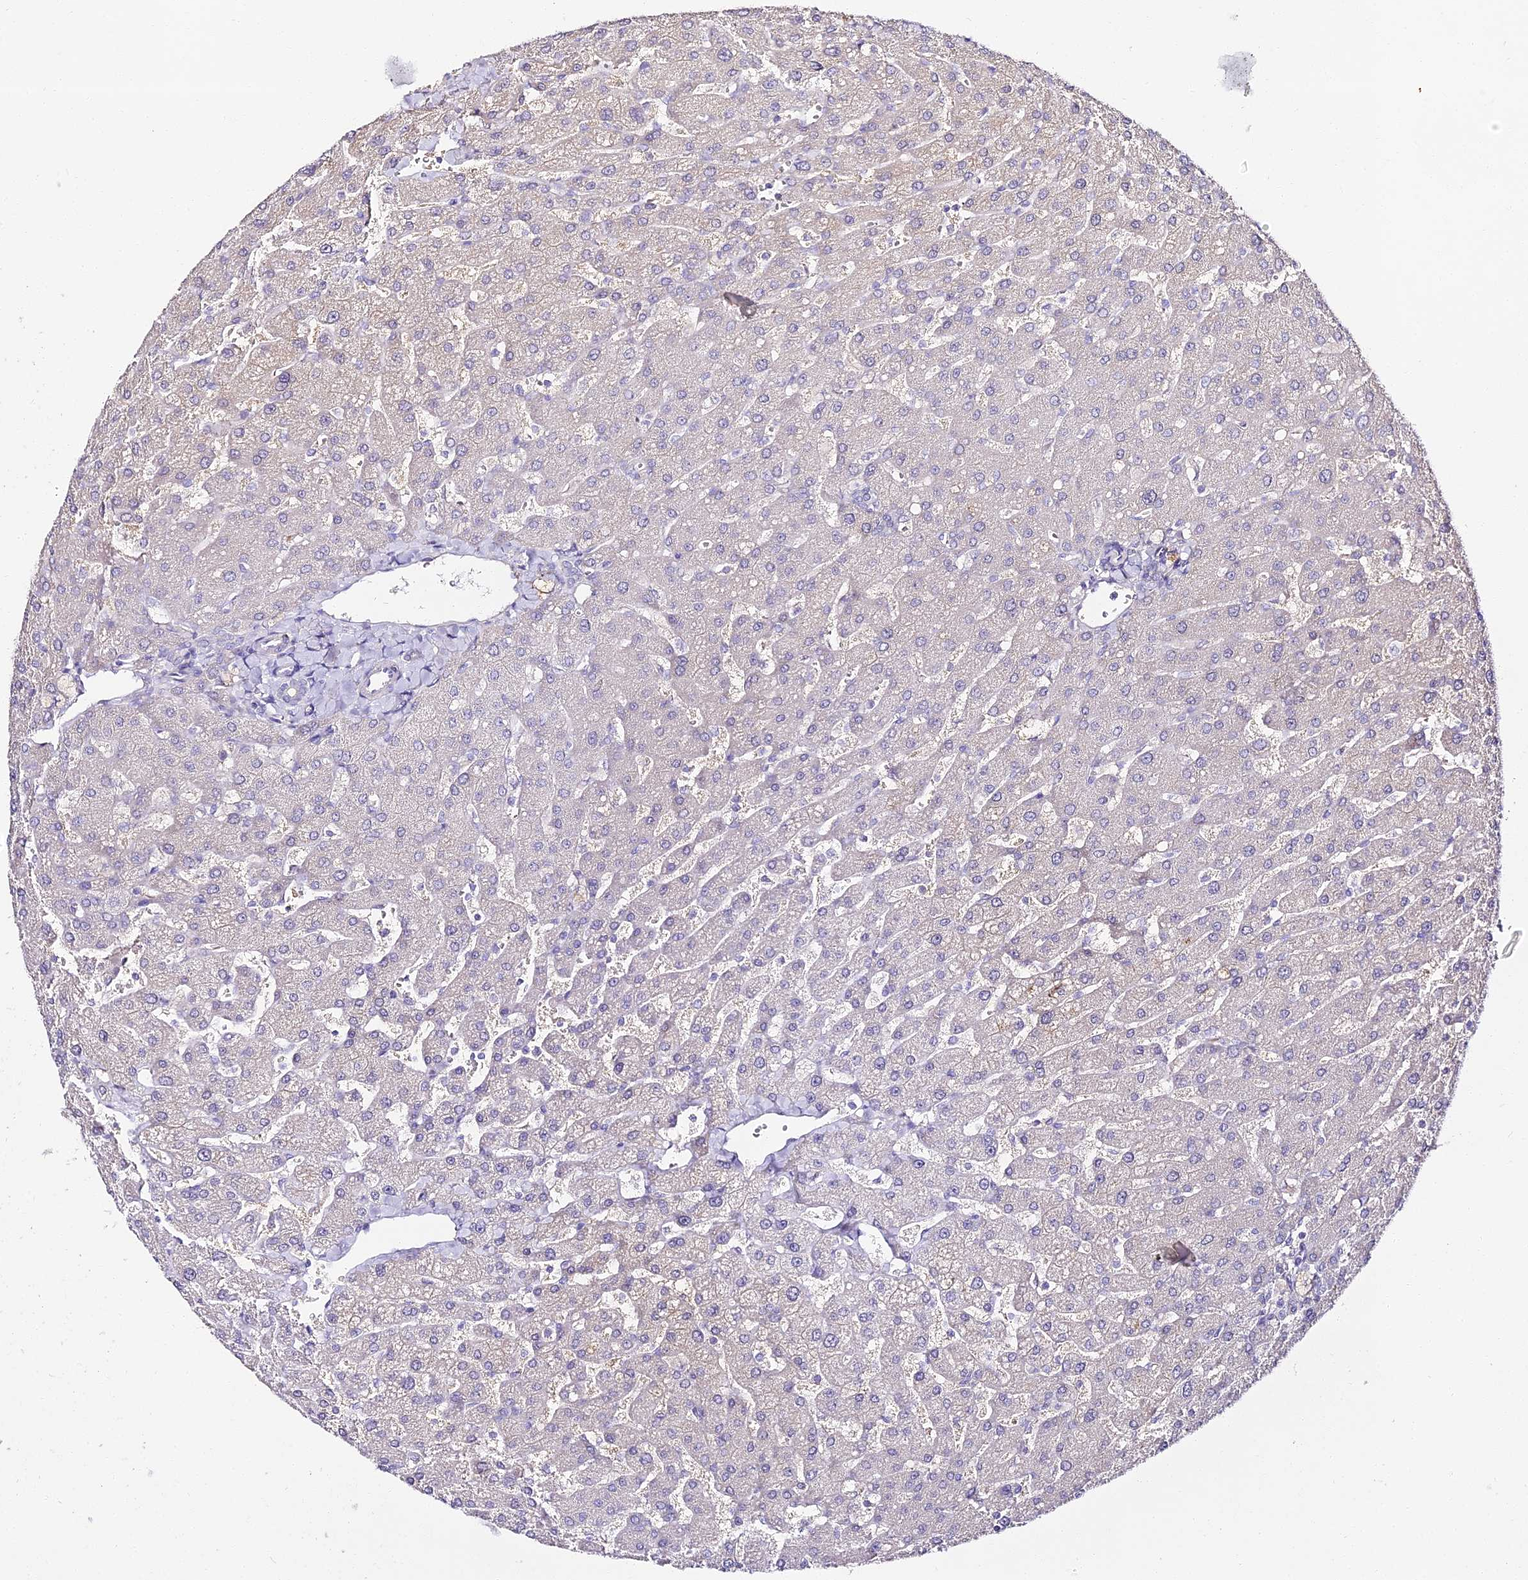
{"staining": {"intensity": "negative", "quantity": "none", "location": "none"}, "tissue": "liver", "cell_type": "Cholangiocytes", "image_type": "normal", "snomed": [{"axis": "morphology", "description": "Normal tissue, NOS"}, {"axis": "topography", "description": "Liver"}], "caption": "A high-resolution histopathology image shows immunohistochemistry (IHC) staining of normal liver, which reveals no significant positivity in cholangiocytes.", "gene": "ALPG", "patient": {"sex": "male", "age": 55}}